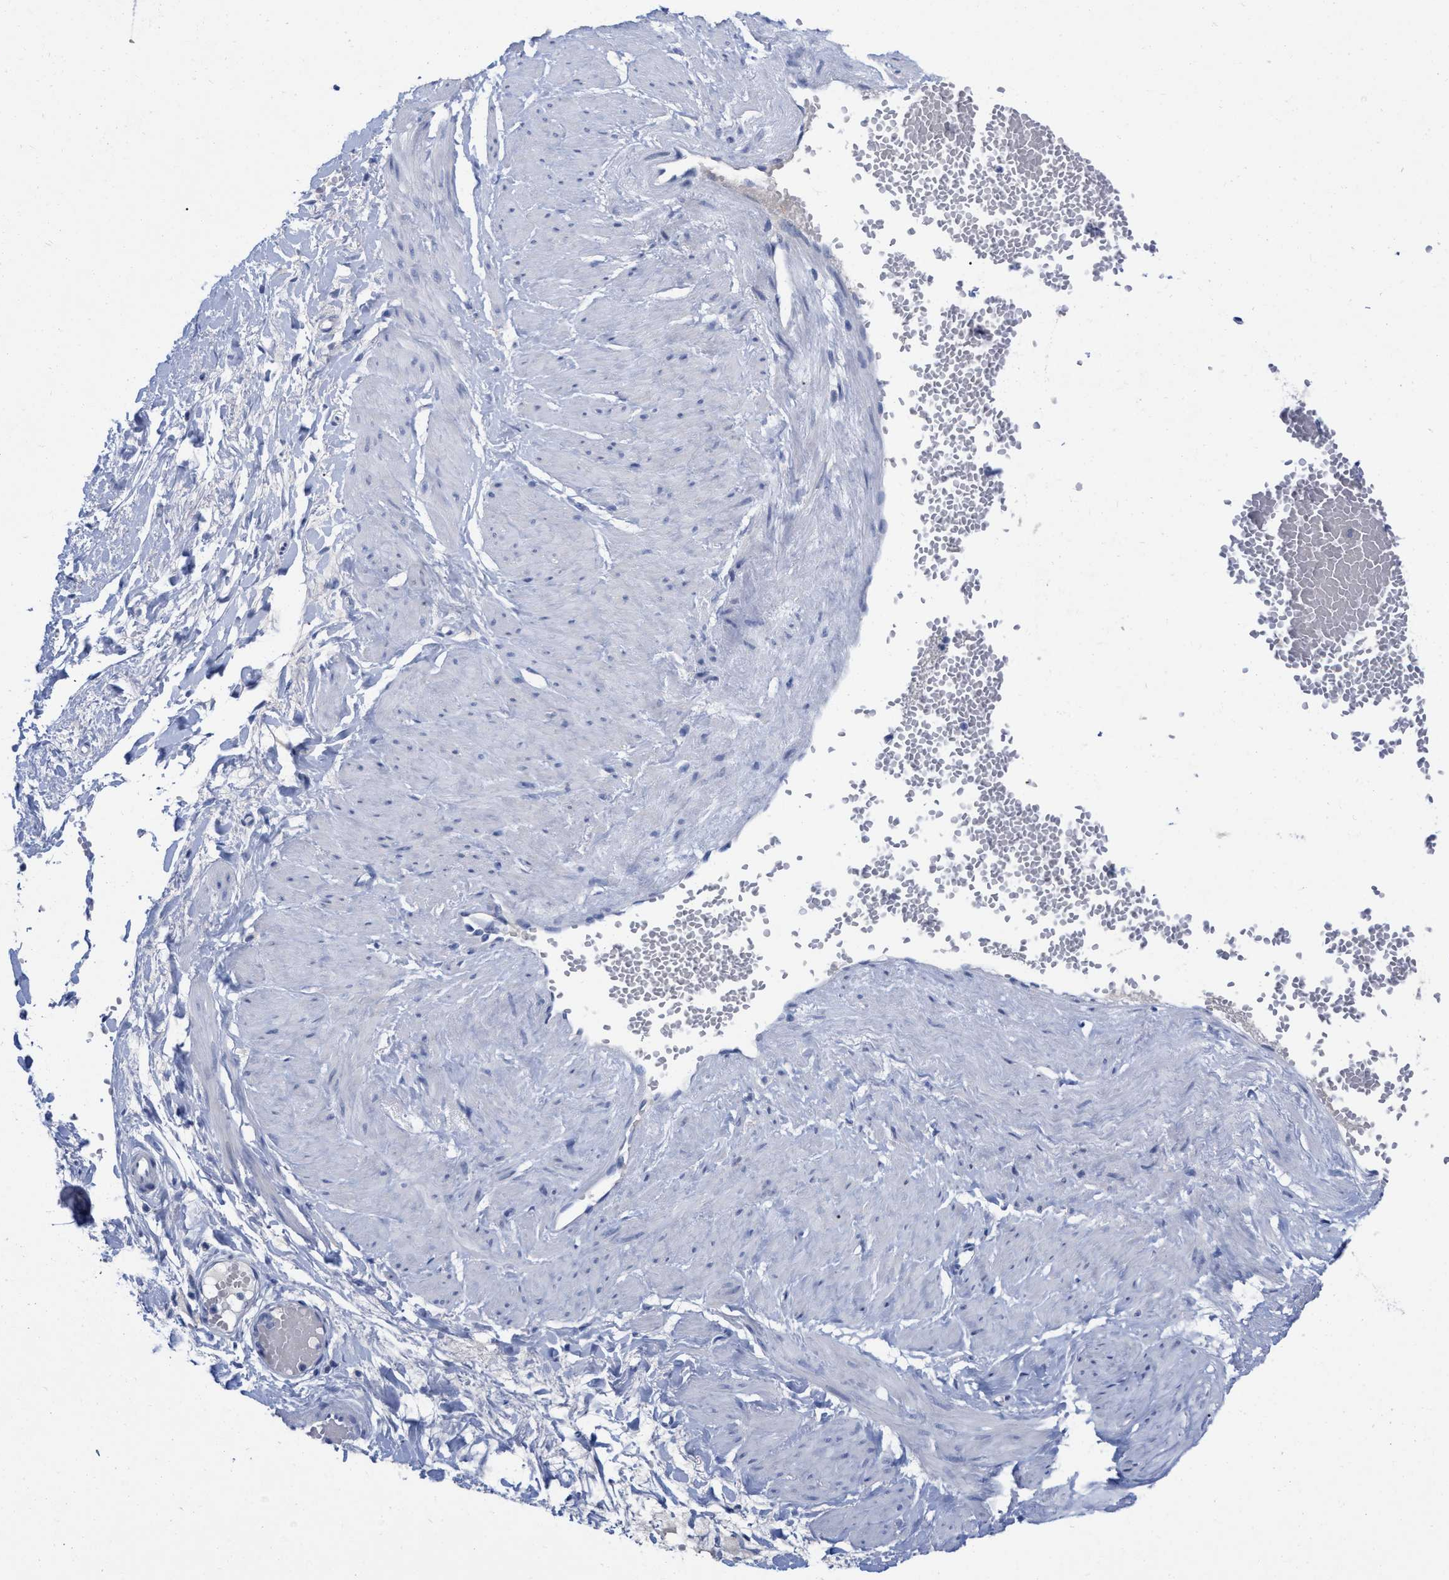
{"staining": {"intensity": "negative", "quantity": "none", "location": "none"}, "tissue": "adipose tissue", "cell_type": "Adipocytes", "image_type": "normal", "snomed": [{"axis": "morphology", "description": "Normal tissue, NOS"}, {"axis": "topography", "description": "Soft tissue"}], "caption": "Adipocytes are negative for protein expression in normal human adipose tissue. (DAB immunohistochemistry (IHC), high magnification).", "gene": "HAPLN1", "patient": {"sex": "male", "age": 72}}